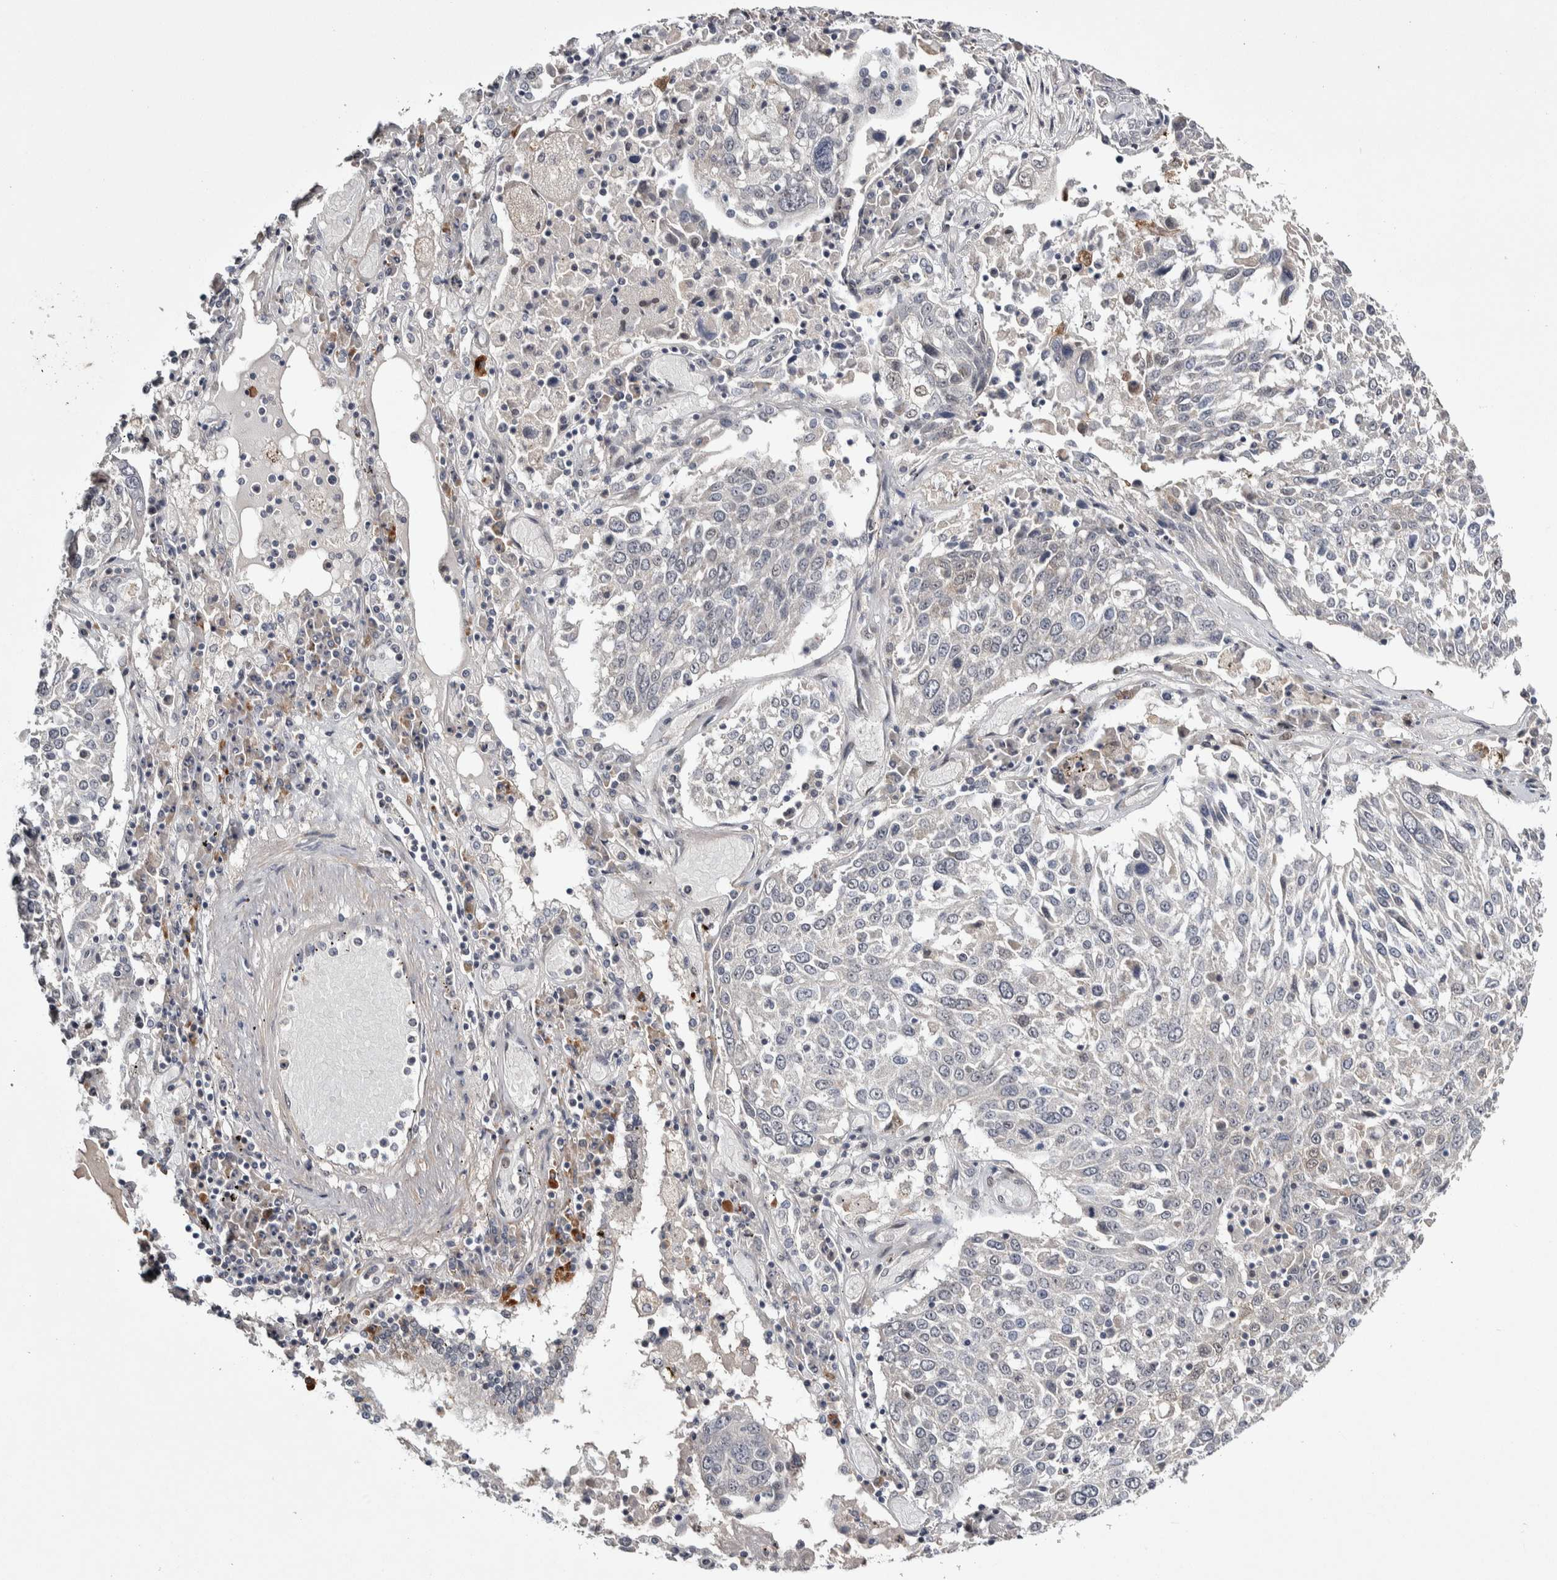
{"staining": {"intensity": "weak", "quantity": "<25%", "location": "nuclear"}, "tissue": "lung cancer", "cell_type": "Tumor cells", "image_type": "cancer", "snomed": [{"axis": "morphology", "description": "Squamous cell carcinoma, NOS"}, {"axis": "topography", "description": "Lung"}], "caption": "Squamous cell carcinoma (lung) stained for a protein using immunohistochemistry shows no positivity tumor cells.", "gene": "ASPN", "patient": {"sex": "male", "age": 65}}